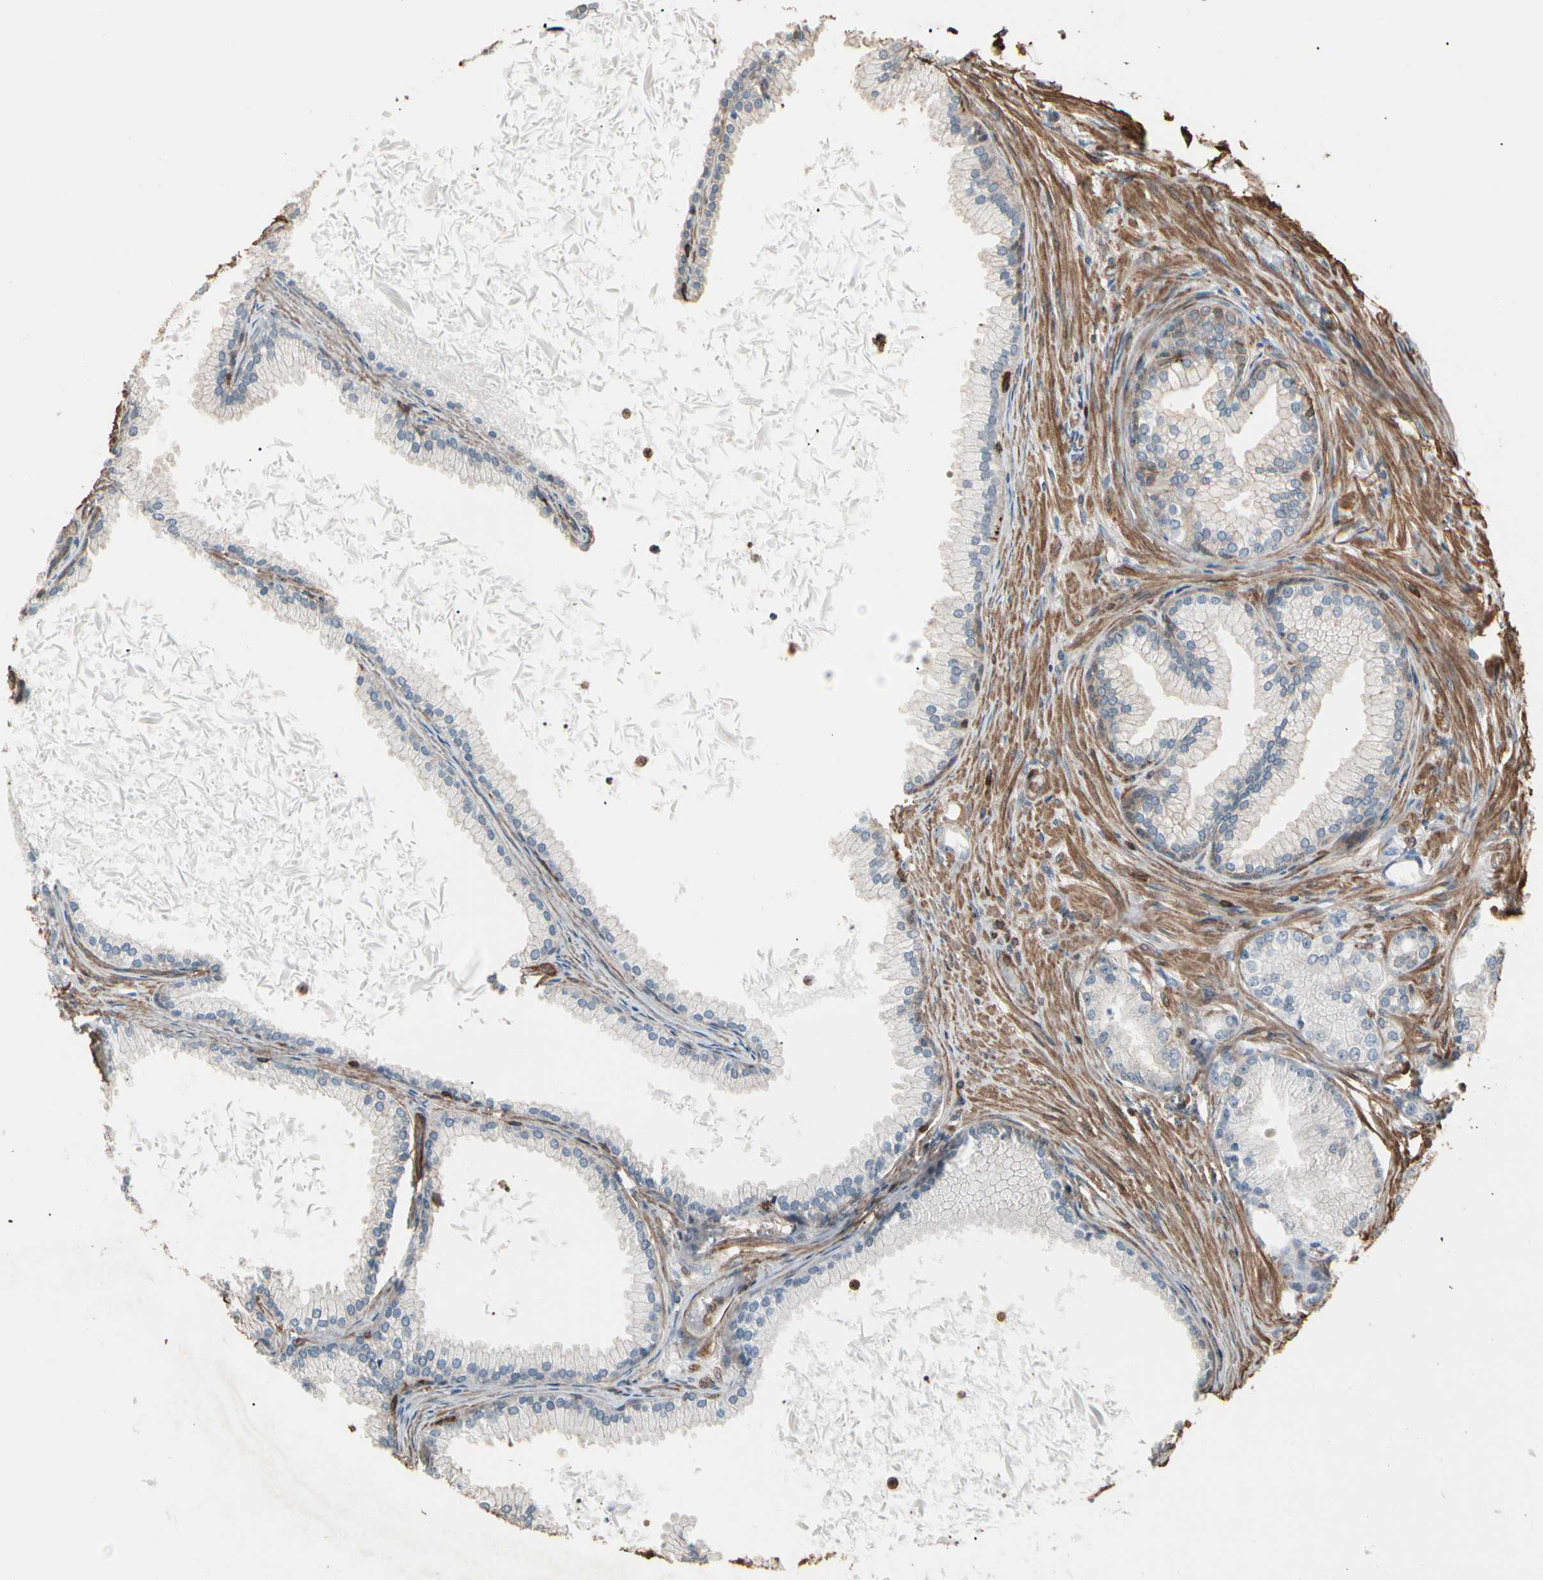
{"staining": {"intensity": "negative", "quantity": "none", "location": "none"}, "tissue": "prostate cancer", "cell_type": "Tumor cells", "image_type": "cancer", "snomed": [{"axis": "morphology", "description": "Adenocarcinoma, Low grade"}, {"axis": "topography", "description": "Prostate"}], "caption": "An image of human prostate cancer is negative for staining in tumor cells.", "gene": "MAPK13", "patient": {"sex": "male", "age": 72}}